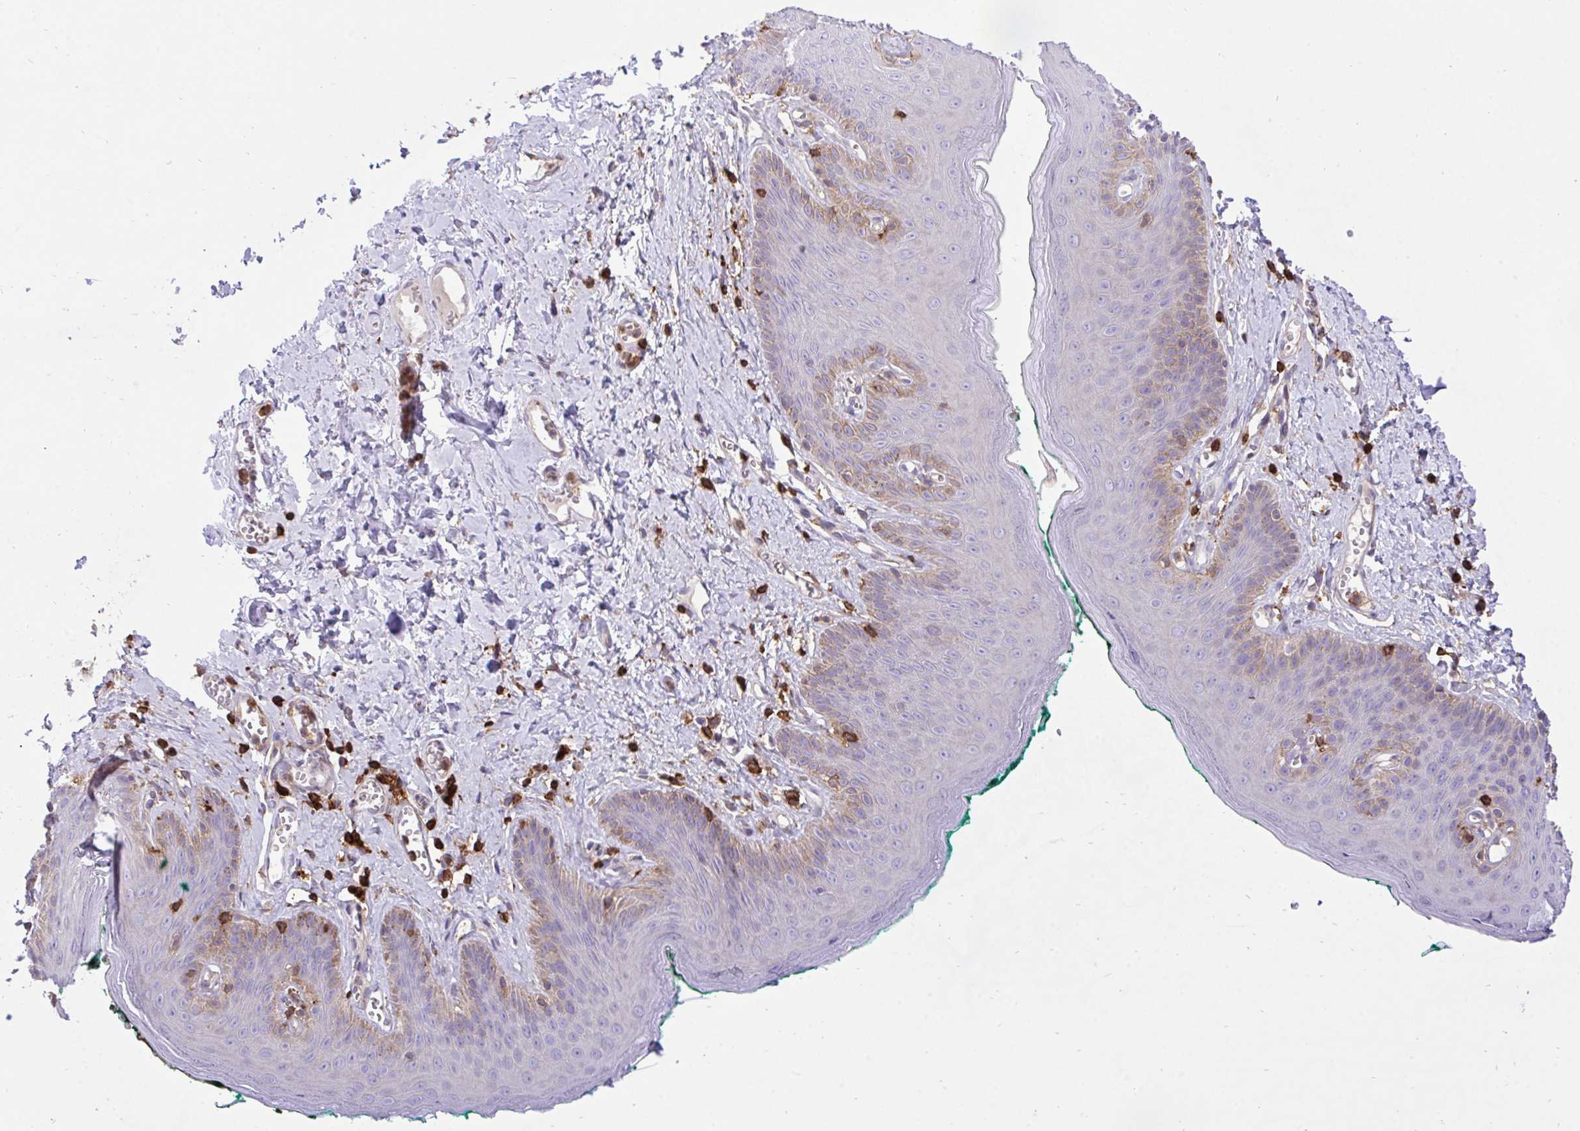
{"staining": {"intensity": "weak", "quantity": "<25%", "location": "cytoplasmic/membranous"}, "tissue": "skin", "cell_type": "Epidermal cells", "image_type": "normal", "snomed": [{"axis": "morphology", "description": "Normal tissue, NOS"}, {"axis": "topography", "description": "Vulva"}, {"axis": "topography", "description": "Peripheral nerve tissue"}], "caption": "Immunohistochemistry (IHC) of unremarkable skin shows no positivity in epidermal cells. (DAB immunohistochemistry (IHC) visualized using brightfield microscopy, high magnification).", "gene": "ERI1", "patient": {"sex": "female", "age": 66}}